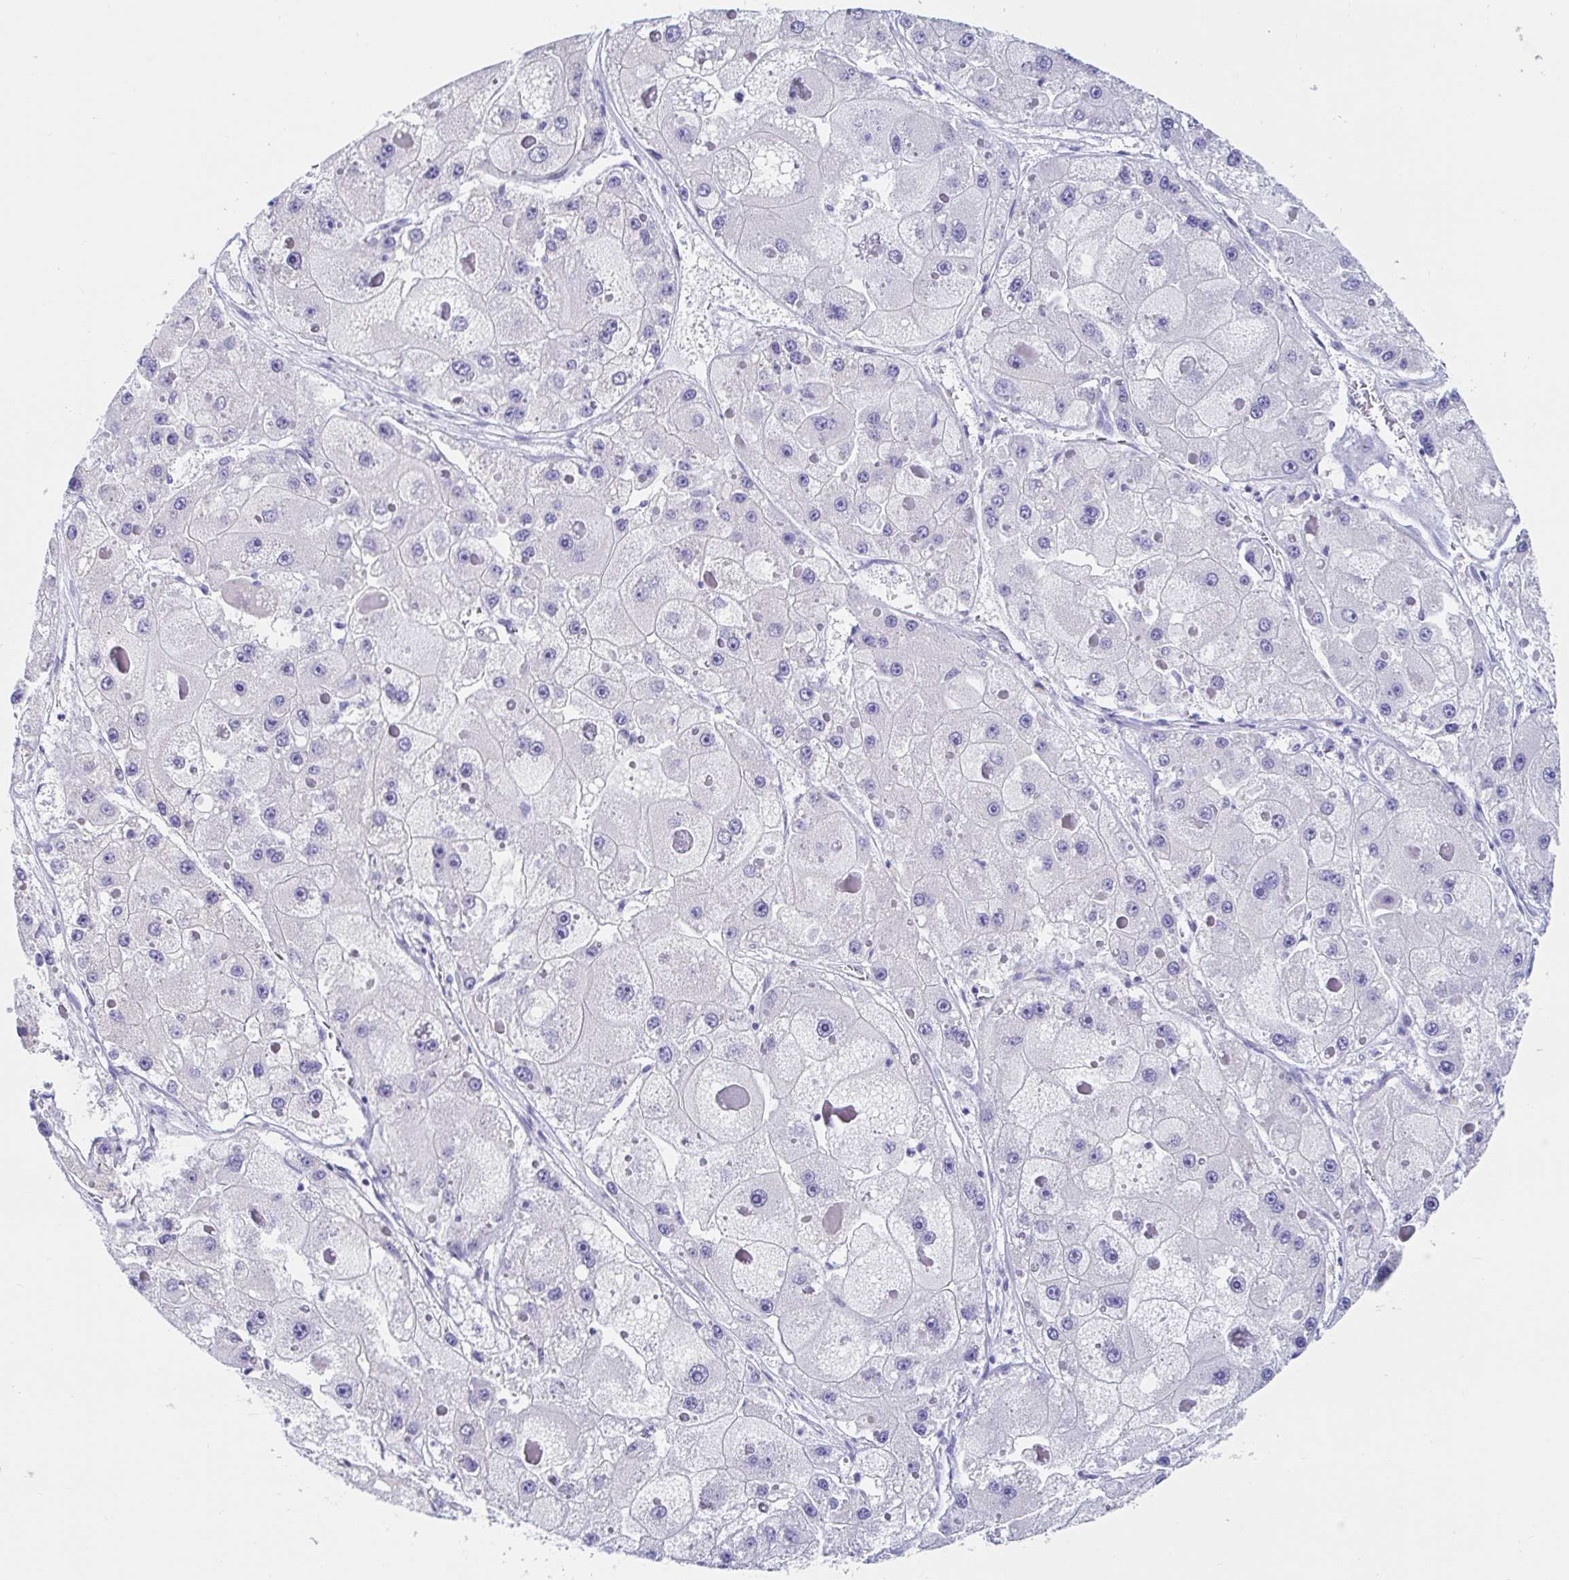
{"staining": {"intensity": "negative", "quantity": "none", "location": "none"}, "tissue": "liver cancer", "cell_type": "Tumor cells", "image_type": "cancer", "snomed": [{"axis": "morphology", "description": "Carcinoma, Hepatocellular, NOS"}, {"axis": "topography", "description": "Liver"}], "caption": "High power microscopy micrograph of an immunohistochemistry histopathology image of liver cancer (hepatocellular carcinoma), revealing no significant expression in tumor cells. (Brightfield microscopy of DAB (3,3'-diaminobenzidine) IHC at high magnification).", "gene": "C4orf17", "patient": {"sex": "female", "age": 73}}